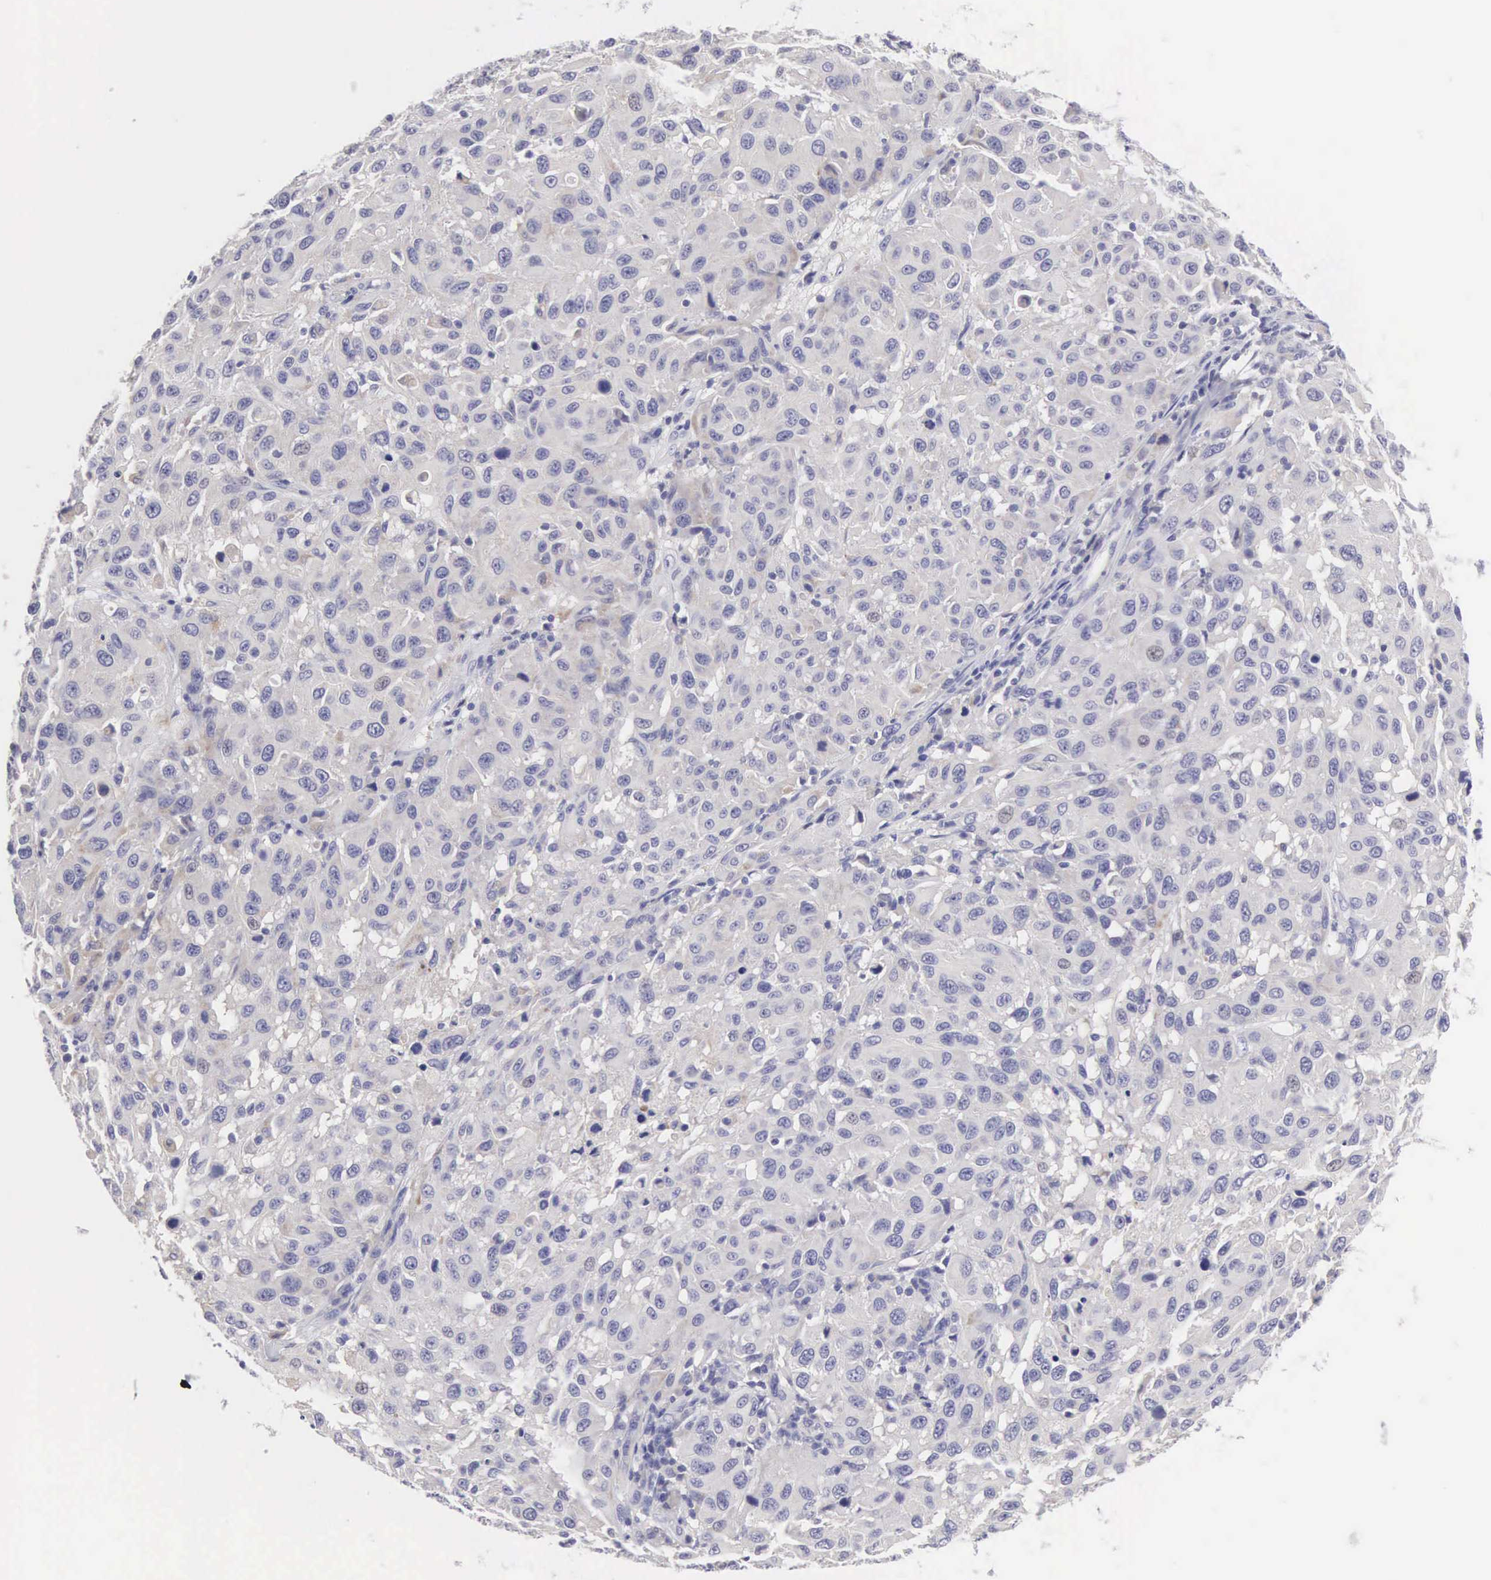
{"staining": {"intensity": "negative", "quantity": "none", "location": "none"}, "tissue": "melanoma", "cell_type": "Tumor cells", "image_type": "cancer", "snomed": [{"axis": "morphology", "description": "Malignant melanoma, NOS"}, {"axis": "topography", "description": "Skin"}], "caption": "Tumor cells are negative for protein expression in human malignant melanoma. Brightfield microscopy of immunohistochemistry stained with DAB (3,3'-diaminobenzidine) (brown) and hematoxylin (blue), captured at high magnification.", "gene": "SLITRK4", "patient": {"sex": "female", "age": 77}}